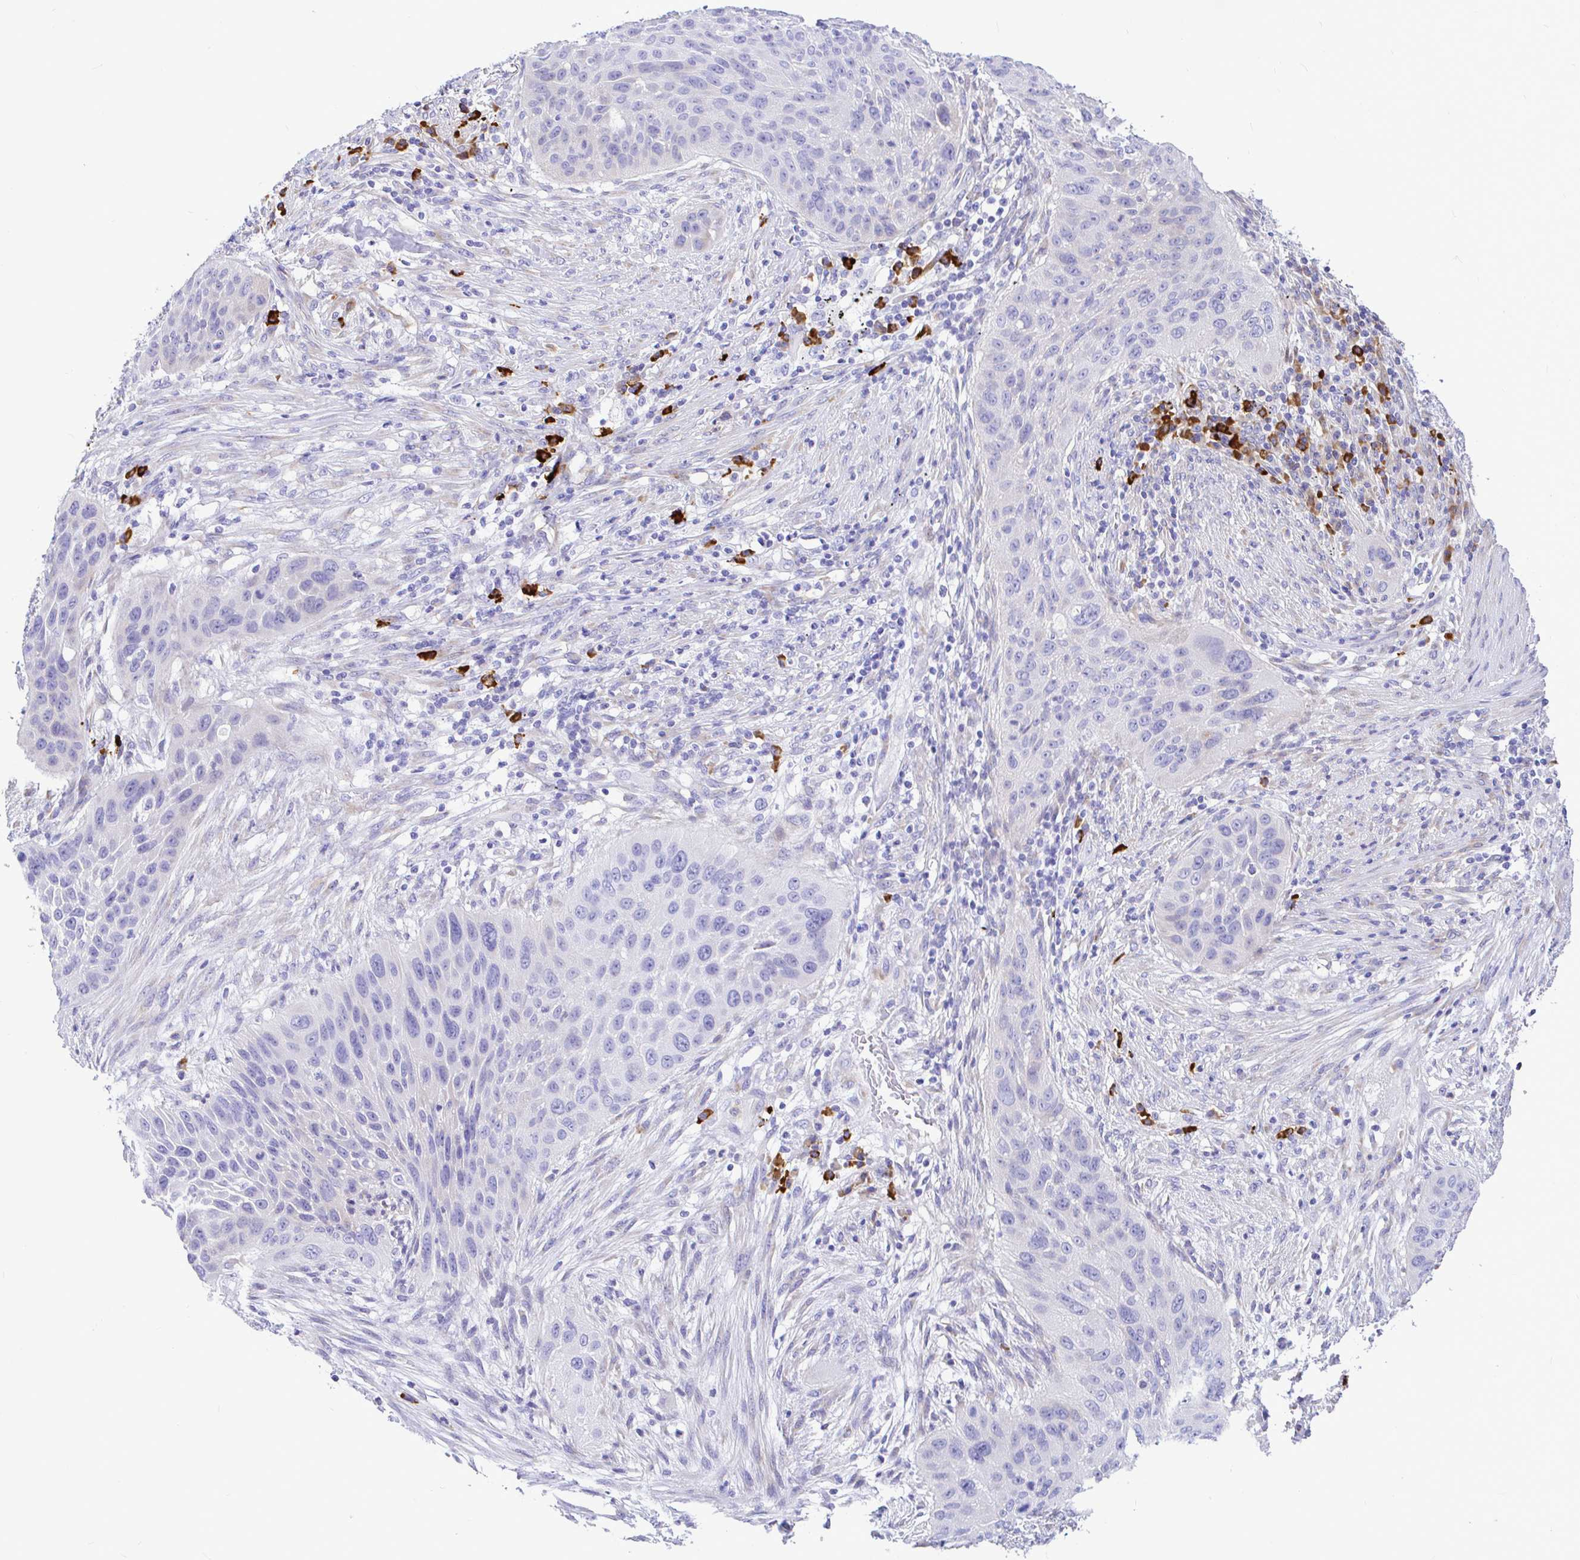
{"staining": {"intensity": "negative", "quantity": "none", "location": "none"}, "tissue": "lung cancer", "cell_type": "Tumor cells", "image_type": "cancer", "snomed": [{"axis": "morphology", "description": "Squamous cell carcinoma, NOS"}, {"axis": "topography", "description": "Lung"}], "caption": "Protein analysis of lung squamous cell carcinoma displays no significant expression in tumor cells. (Brightfield microscopy of DAB (3,3'-diaminobenzidine) immunohistochemistry (IHC) at high magnification).", "gene": "CCDC62", "patient": {"sex": "male", "age": 63}}